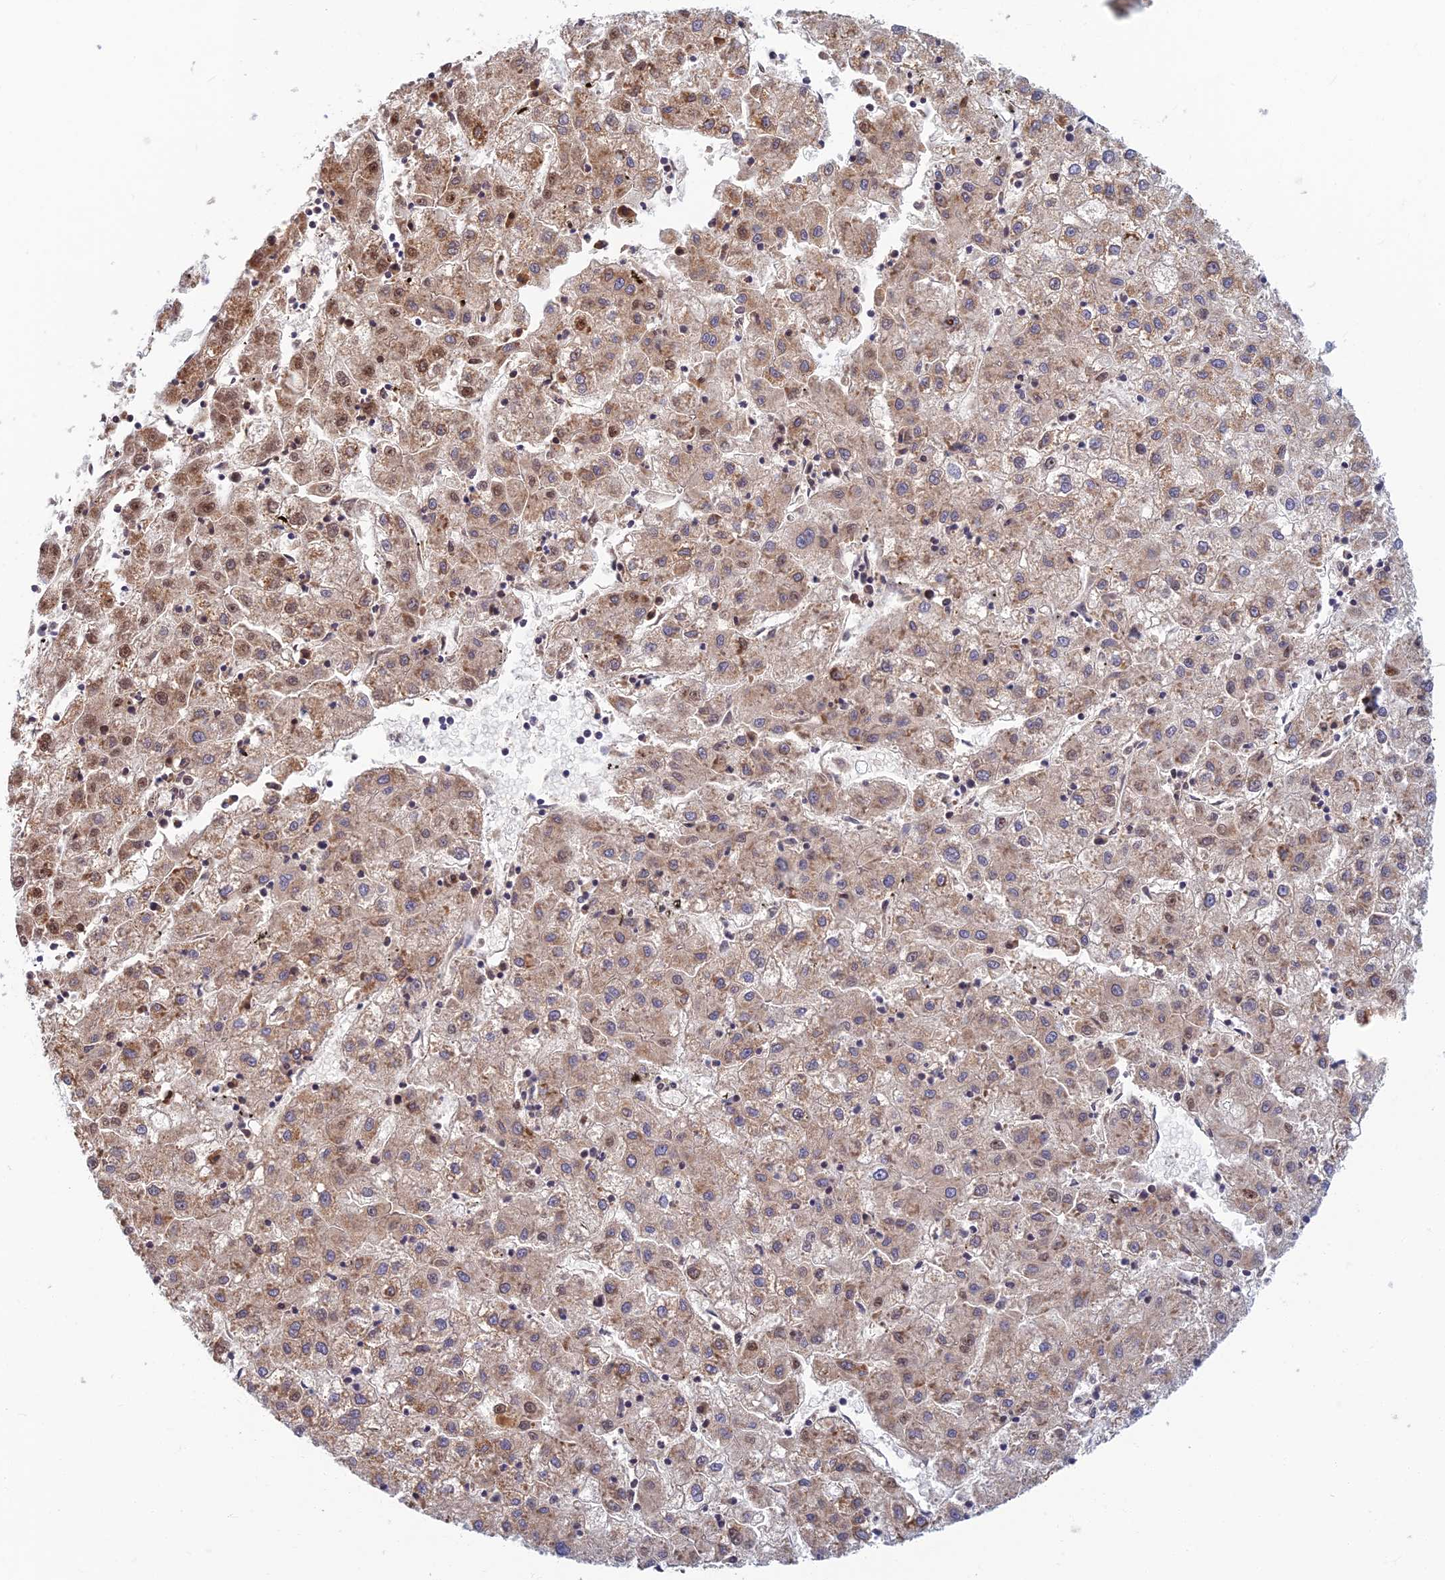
{"staining": {"intensity": "moderate", "quantity": ">75%", "location": "cytoplasmic/membranous,nuclear"}, "tissue": "liver cancer", "cell_type": "Tumor cells", "image_type": "cancer", "snomed": [{"axis": "morphology", "description": "Carcinoma, Hepatocellular, NOS"}, {"axis": "topography", "description": "Liver"}], "caption": "A high-resolution image shows IHC staining of liver hepatocellular carcinoma, which demonstrates moderate cytoplasmic/membranous and nuclear staining in approximately >75% of tumor cells.", "gene": "TCEA2", "patient": {"sex": "male", "age": 72}}